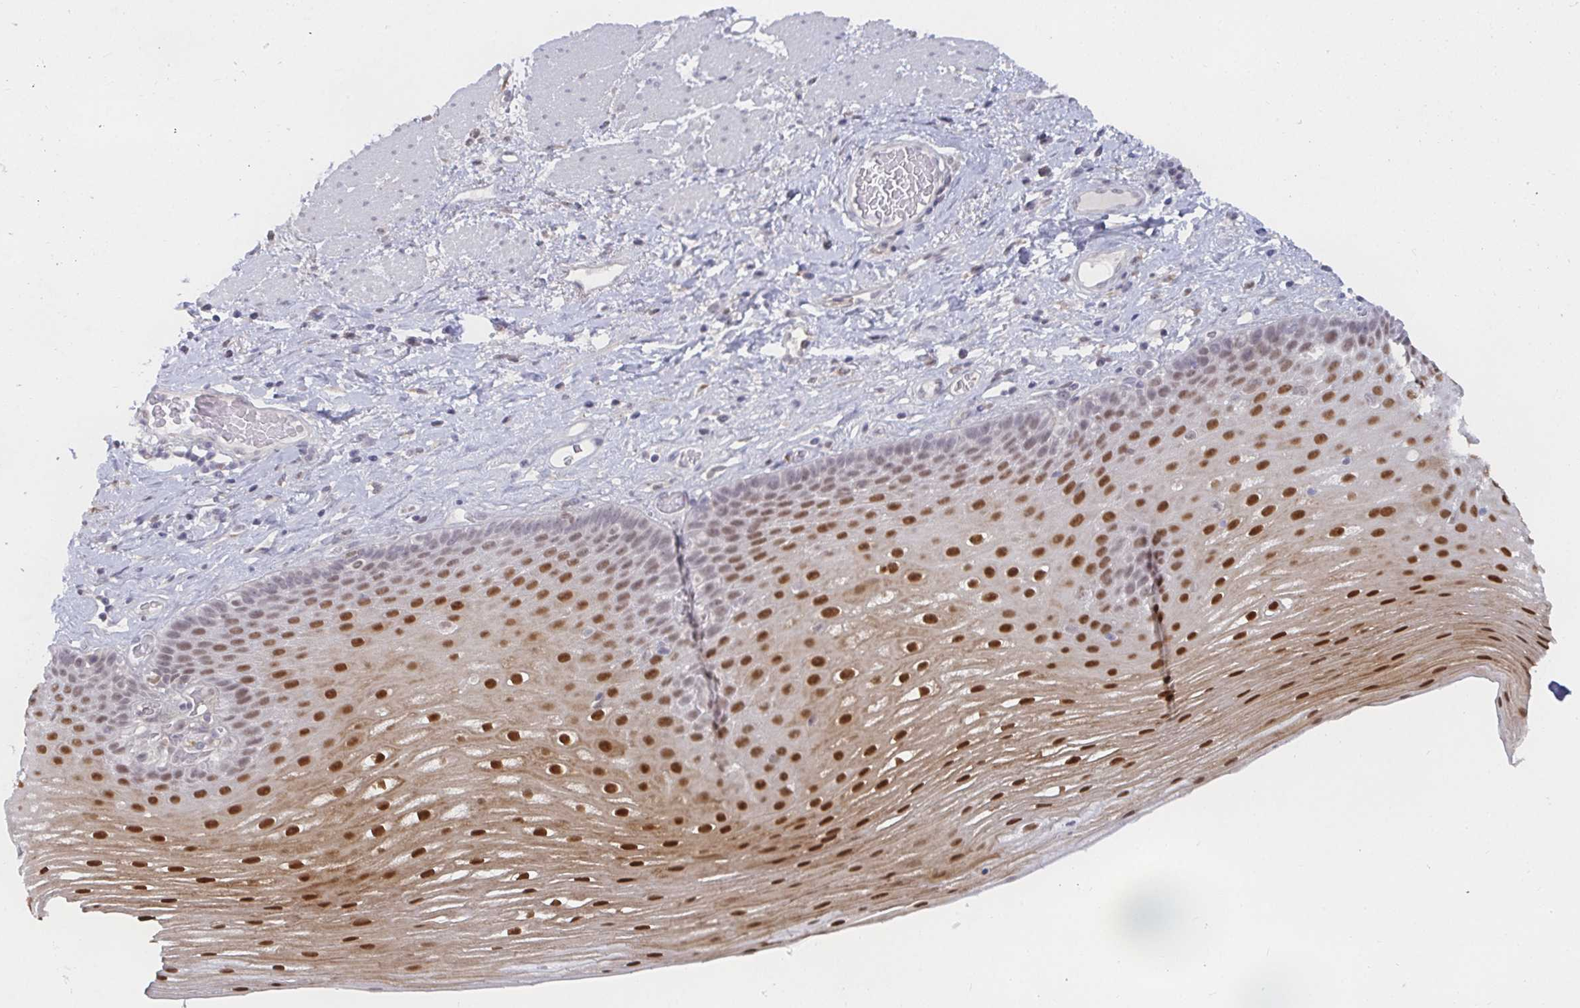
{"staining": {"intensity": "strong", "quantity": "25%-75%", "location": "nuclear"}, "tissue": "esophagus", "cell_type": "Squamous epithelial cells", "image_type": "normal", "snomed": [{"axis": "morphology", "description": "Normal tissue, NOS"}, {"axis": "topography", "description": "Esophagus"}], "caption": "Squamous epithelial cells show high levels of strong nuclear positivity in about 25%-75% of cells in benign human esophagus.", "gene": "RCOR1", "patient": {"sex": "male", "age": 62}}